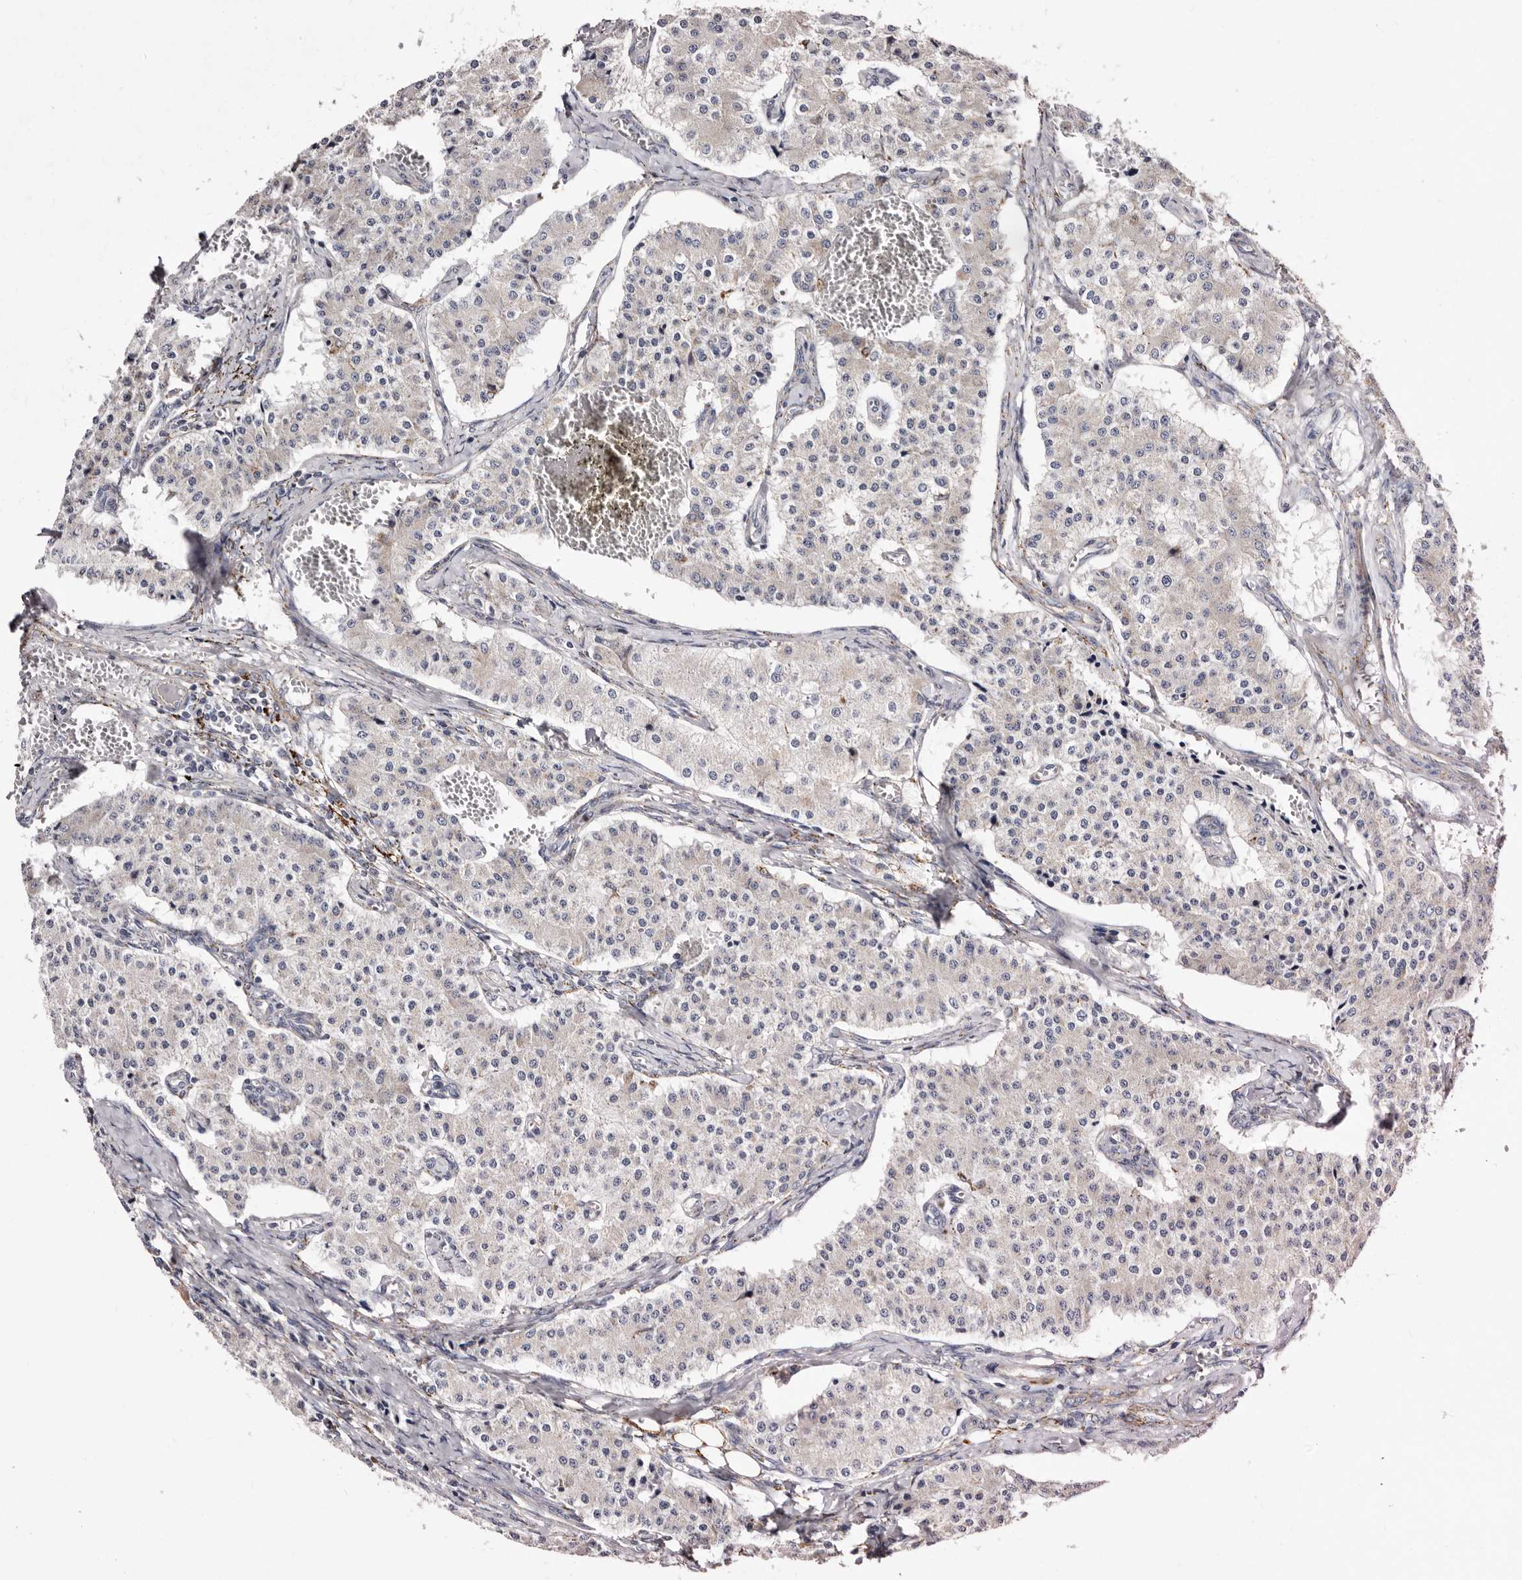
{"staining": {"intensity": "negative", "quantity": "none", "location": "none"}, "tissue": "carcinoid", "cell_type": "Tumor cells", "image_type": "cancer", "snomed": [{"axis": "morphology", "description": "Carcinoid, malignant, NOS"}, {"axis": "topography", "description": "Colon"}], "caption": "This is a histopathology image of immunohistochemistry staining of carcinoid, which shows no staining in tumor cells. The staining is performed using DAB brown chromogen with nuclei counter-stained in using hematoxylin.", "gene": "LUZP1", "patient": {"sex": "female", "age": 52}}